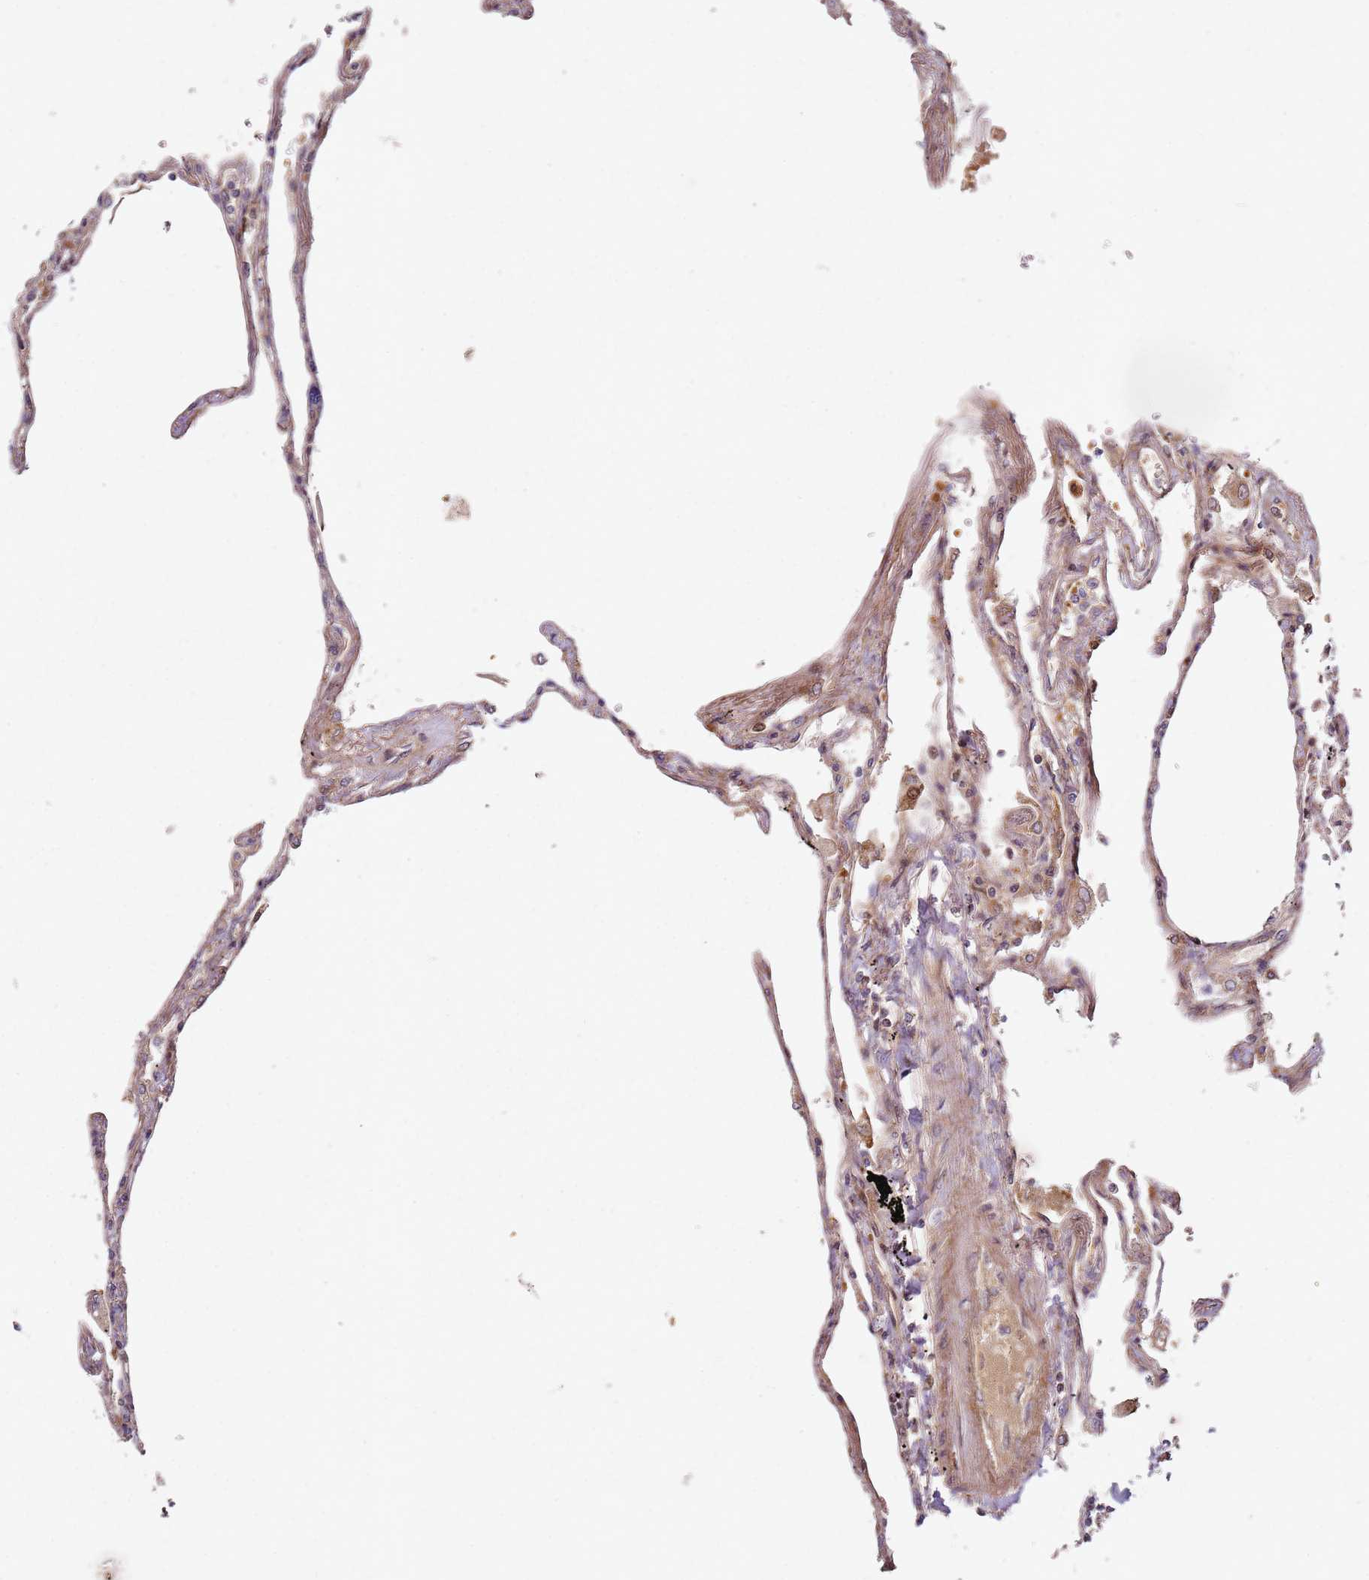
{"staining": {"intensity": "moderate", "quantity": ">75%", "location": "cytoplasmic/membranous"}, "tissue": "lung", "cell_type": "Alveolar cells", "image_type": "normal", "snomed": [{"axis": "morphology", "description": "Normal tissue, NOS"}, {"axis": "topography", "description": "Lung"}], "caption": "This image displays IHC staining of normal human lung, with medium moderate cytoplasmic/membranous positivity in approximately >75% of alveolar cells.", "gene": "C2CD4B", "patient": {"sex": "female", "age": 67}}